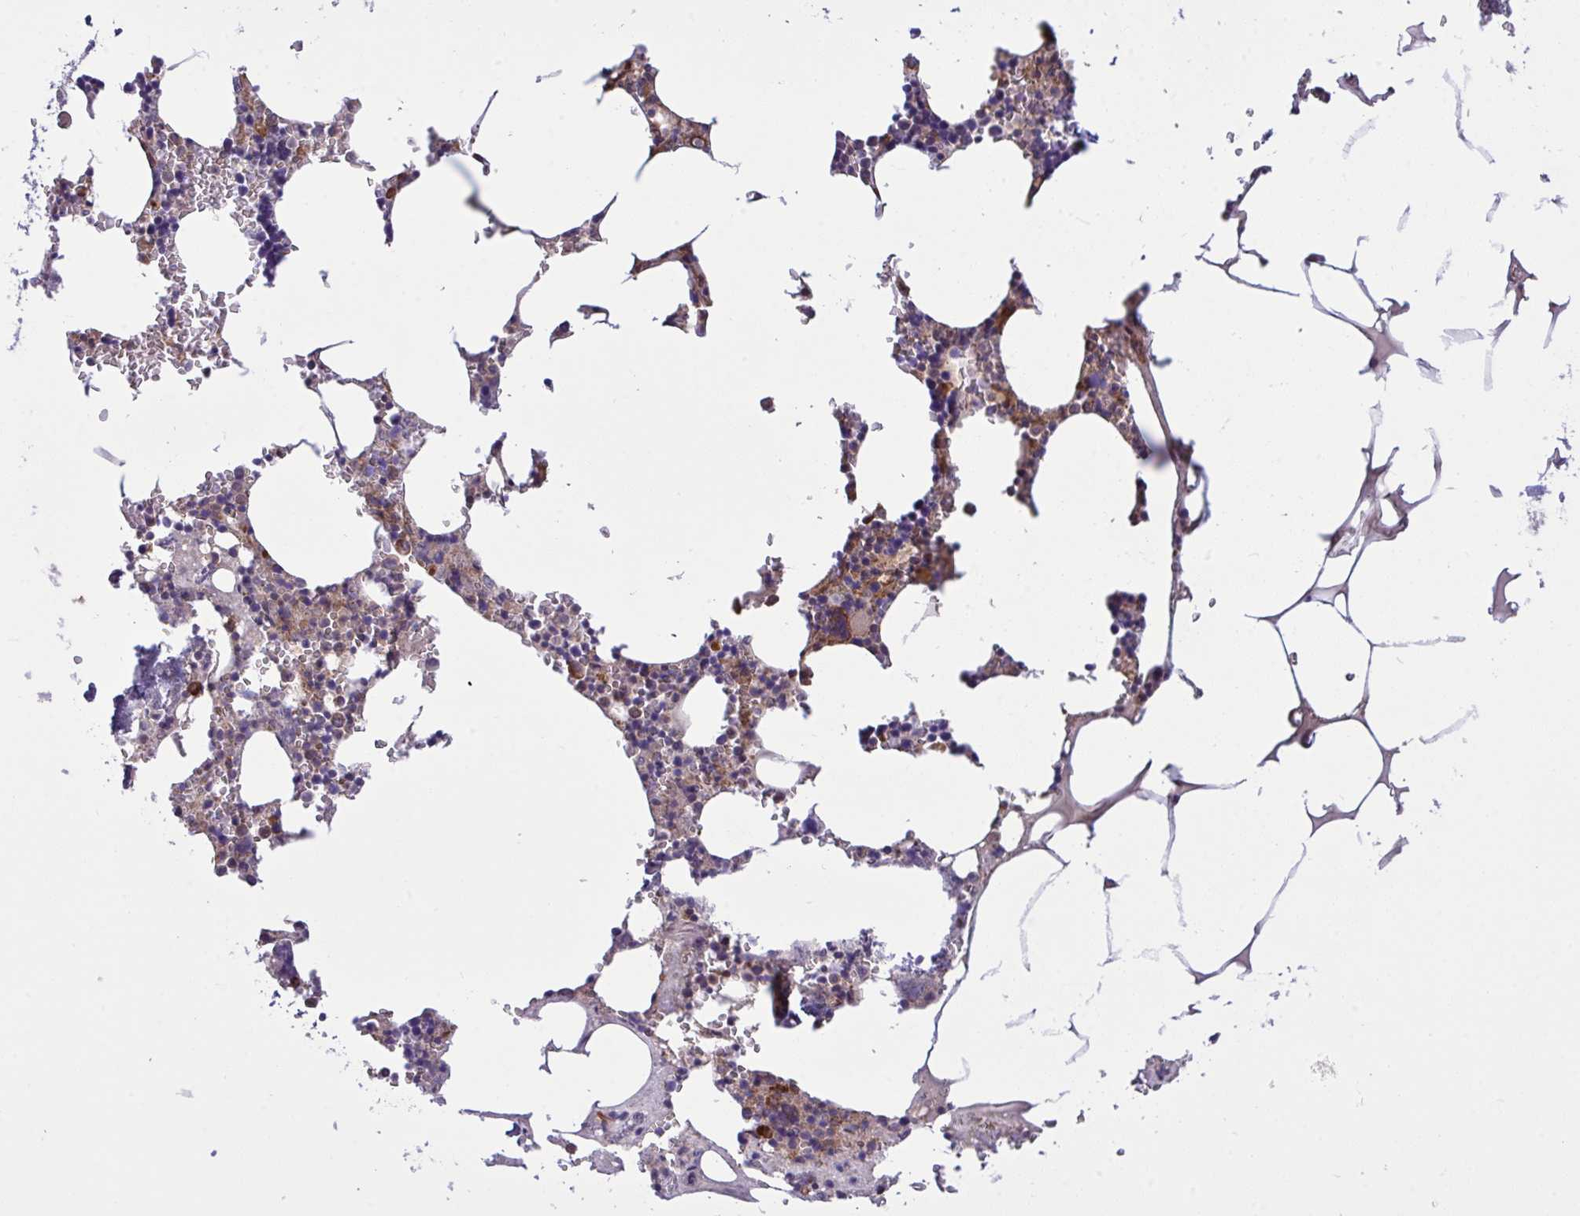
{"staining": {"intensity": "moderate", "quantity": "25%-75%", "location": "cytoplasmic/membranous"}, "tissue": "bone marrow", "cell_type": "Hematopoietic cells", "image_type": "normal", "snomed": [{"axis": "morphology", "description": "Normal tissue, NOS"}, {"axis": "topography", "description": "Bone marrow"}], "caption": "Benign bone marrow displays moderate cytoplasmic/membranous positivity in approximately 25%-75% of hematopoietic cells.", "gene": "GRB14", "patient": {"sex": "male", "age": 54}}